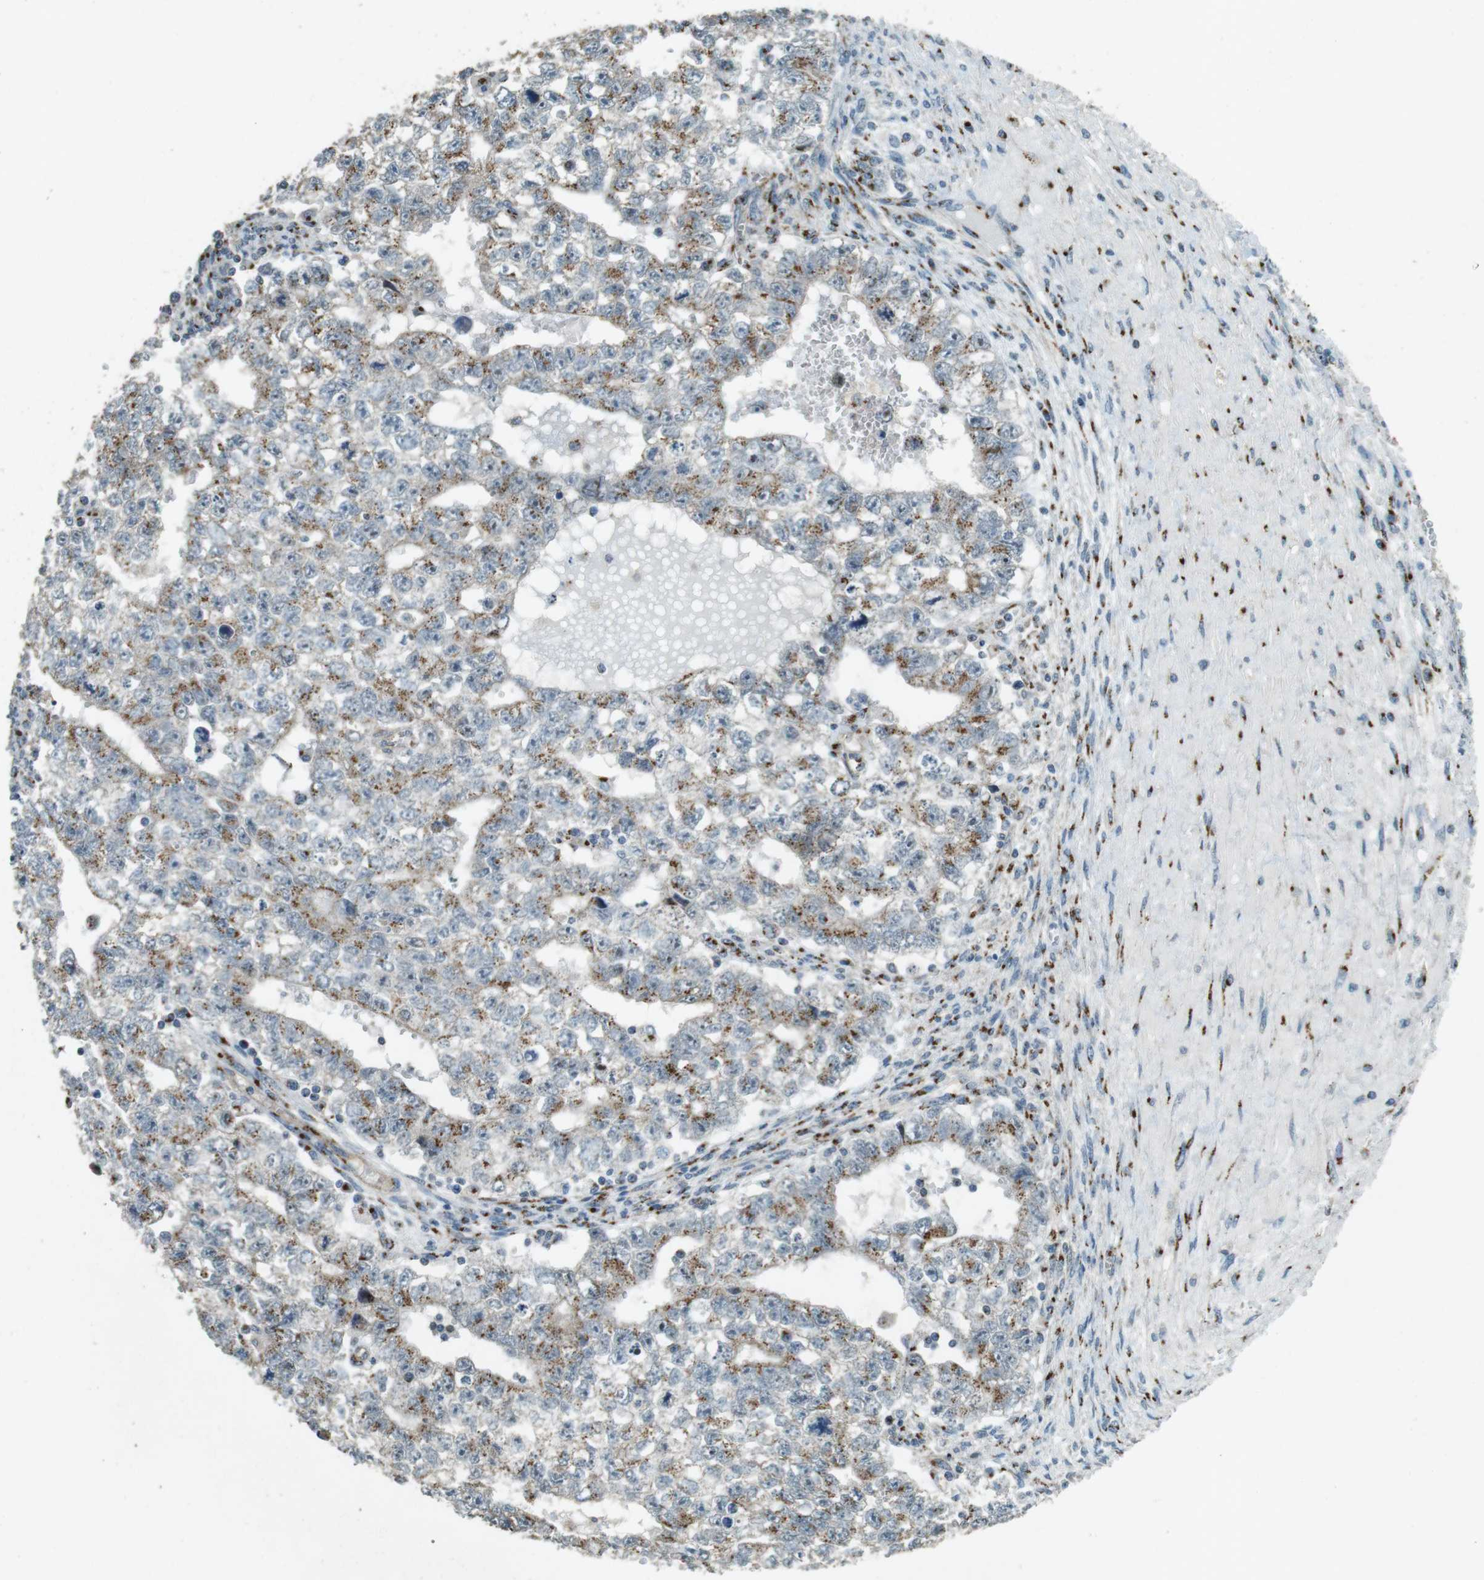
{"staining": {"intensity": "moderate", "quantity": ">75%", "location": "cytoplasmic/membranous"}, "tissue": "testis cancer", "cell_type": "Tumor cells", "image_type": "cancer", "snomed": [{"axis": "morphology", "description": "Seminoma, NOS"}, {"axis": "morphology", "description": "Carcinoma, Embryonal, NOS"}, {"axis": "topography", "description": "Testis"}], "caption": "A brown stain highlights moderate cytoplasmic/membranous expression of a protein in testis cancer tumor cells.", "gene": "TMEM115", "patient": {"sex": "male", "age": 38}}